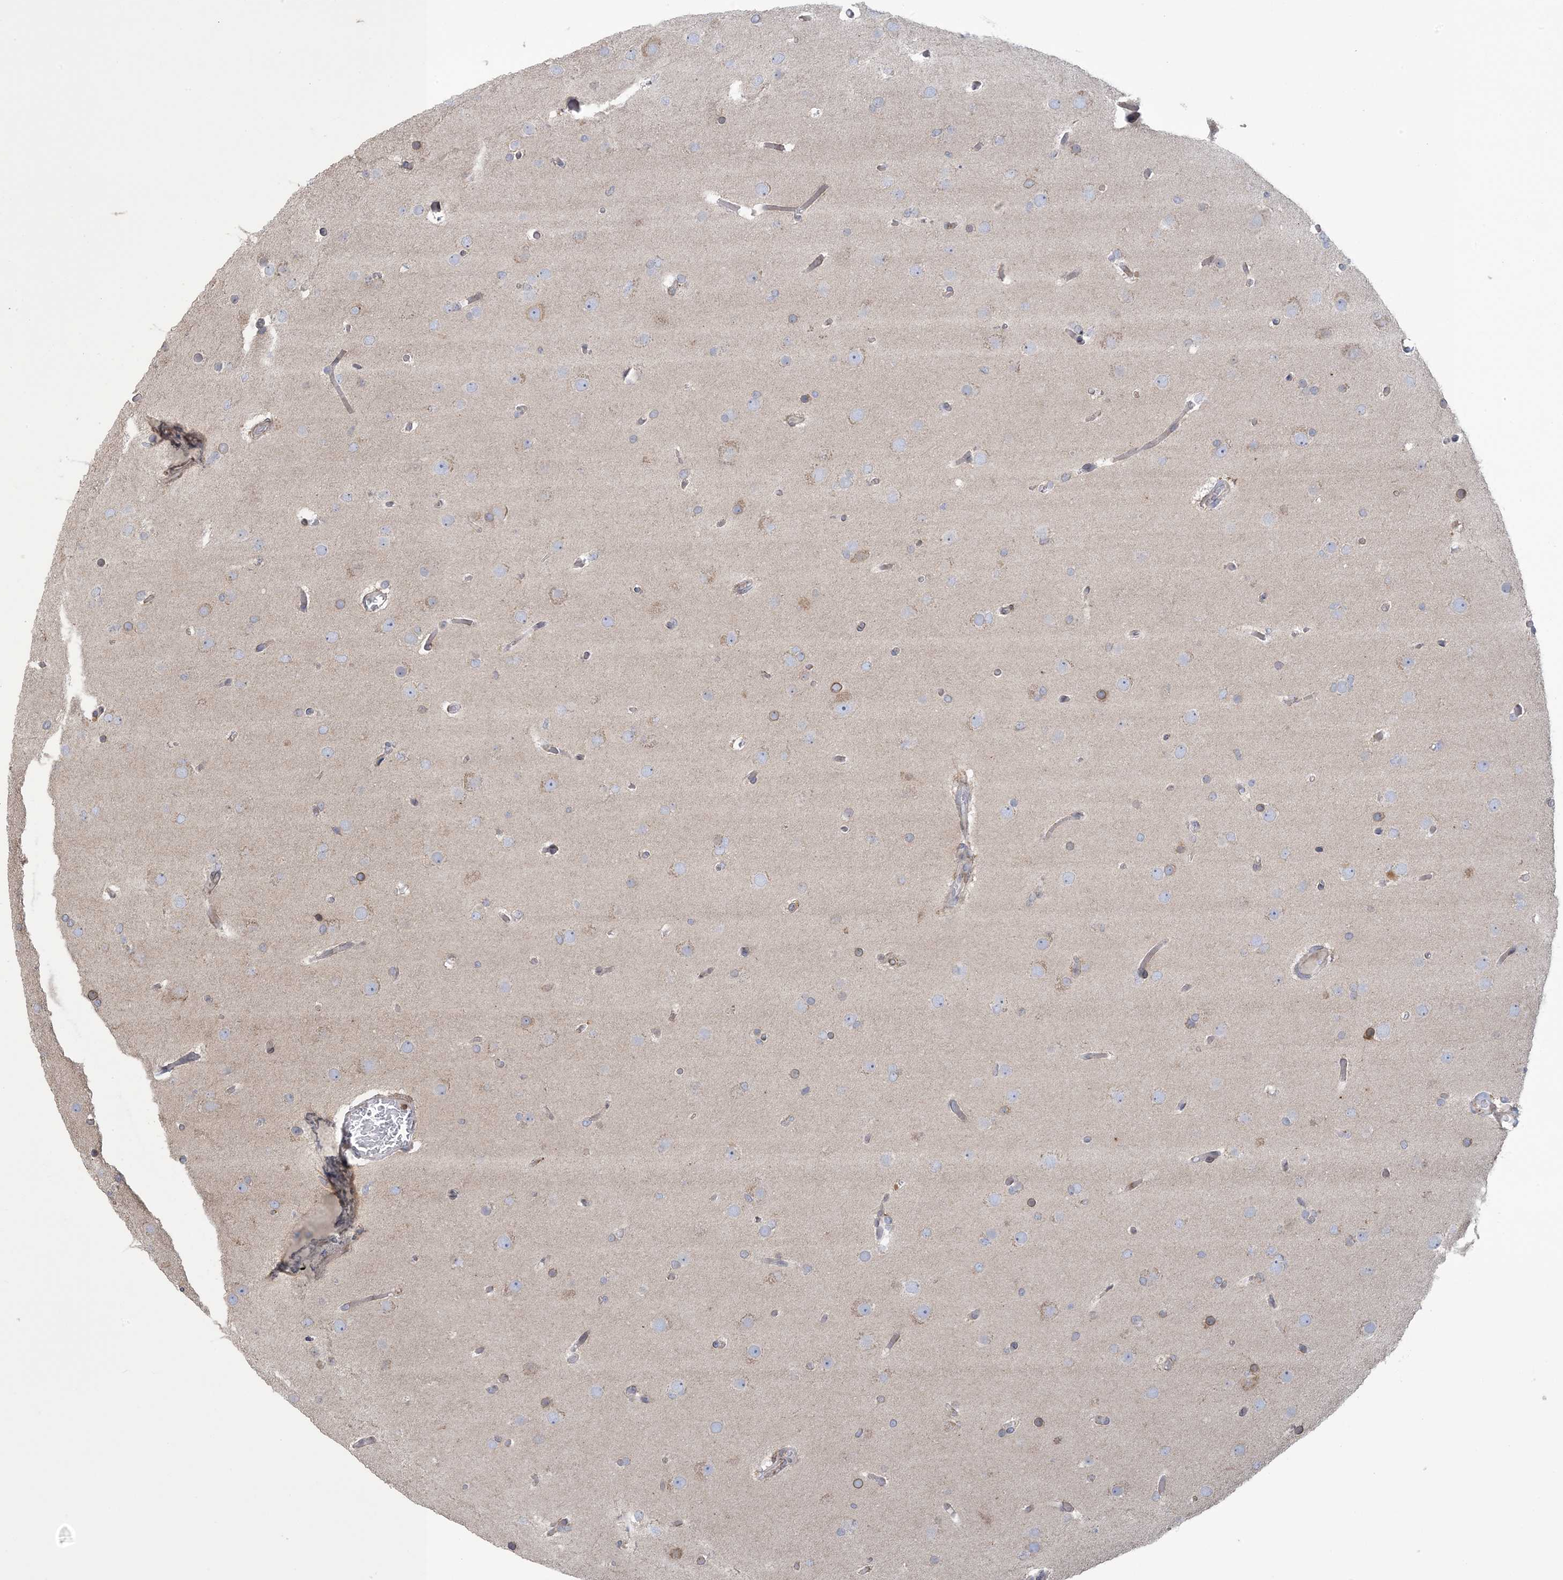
{"staining": {"intensity": "negative", "quantity": "none", "location": "none"}, "tissue": "glioma", "cell_type": "Tumor cells", "image_type": "cancer", "snomed": [{"axis": "morphology", "description": "Glioma, malignant, High grade"}, {"axis": "topography", "description": "Cerebral cortex"}], "caption": "Immunohistochemistry photomicrograph of neoplastic tissue: malignant glioma (high-grade) stained with DAB exhibits no significant protein staining in tumor cells.", "gene": "SHANK1", "patient": {"sex": "female", "age": 36}}